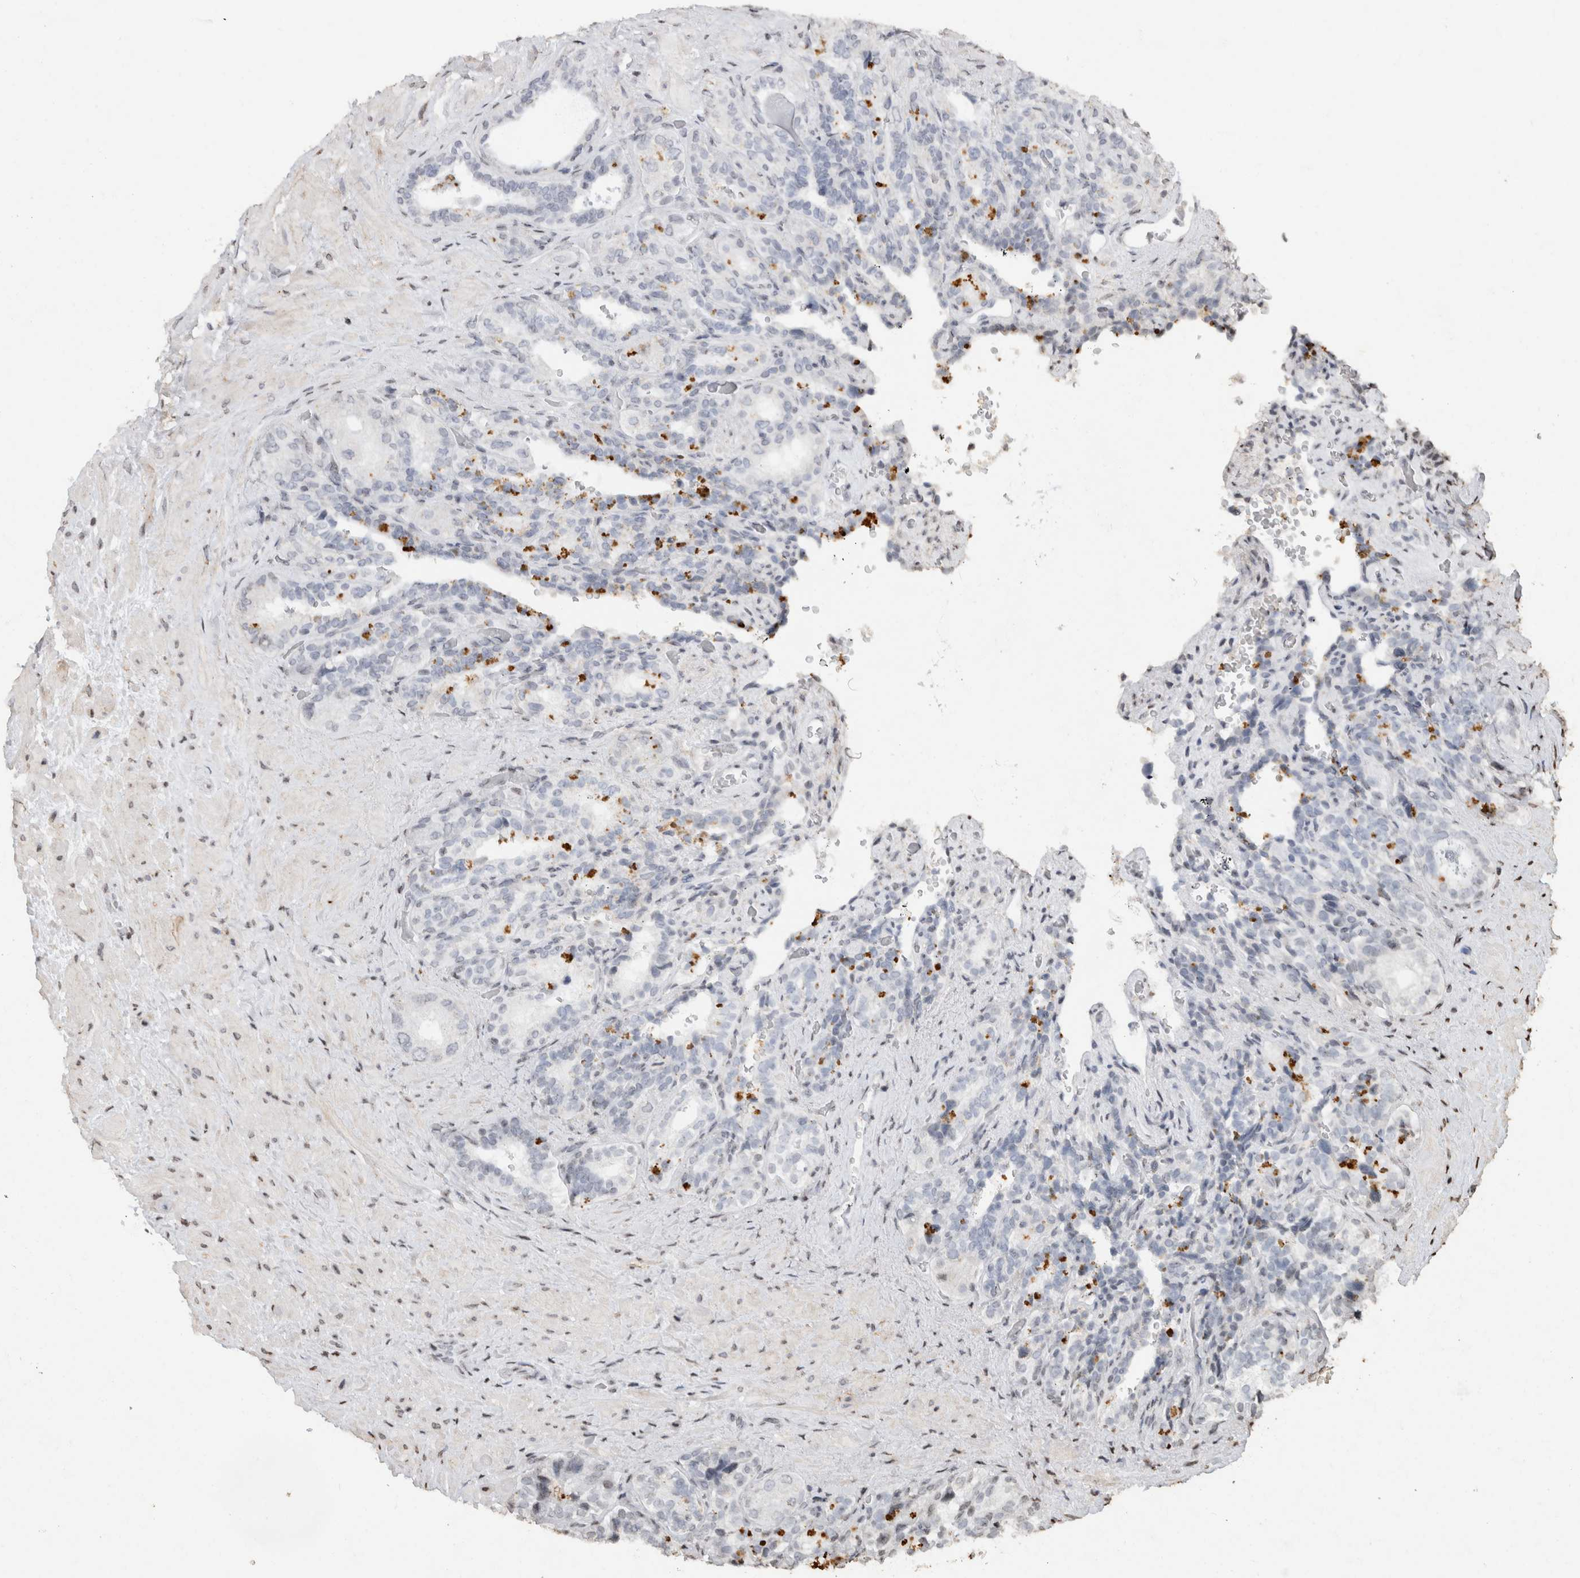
{"staining": {"intensity": "negative", "quantity": "none", "location": "none"}, "tissue": "seminal vesicle", "cell_type": "Glandular cells", "image_type": "normal", "snomed": [{"axis": "morphology", "description": "Normal tissue, NOS"}, {"axis": "topography", "description": "Prostate"}, {"axis": "topography", "description": "Seminal veicle"}], "caption": "Immunohistochemistry (IHC) micrograph of benign human seminal vesicle stained for a protein (brown), which demonstrates no expression in glandular cells.", "gene": "CNTN1", "patient": {"sex": "male", "age": 67}}